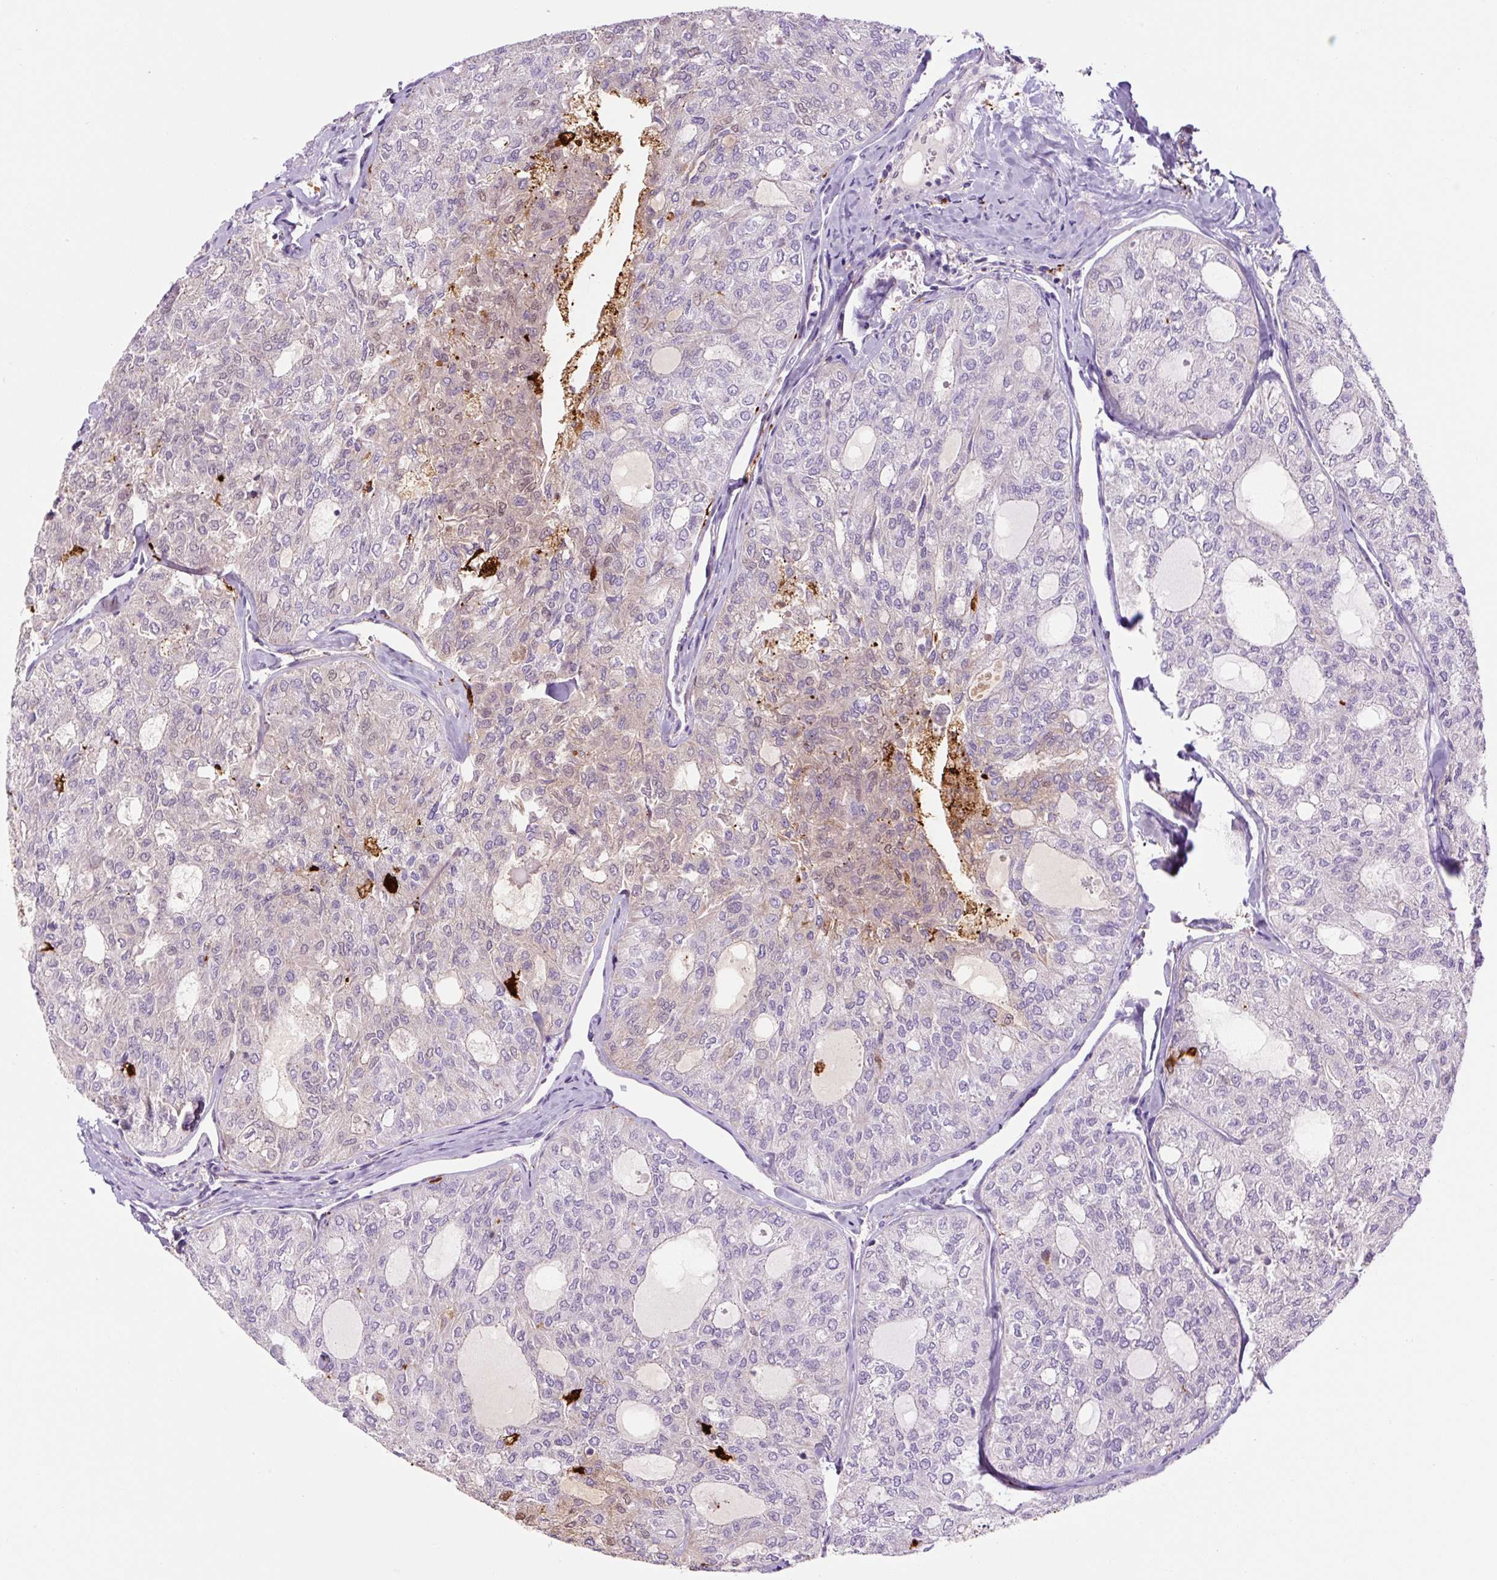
{"staining": {"intensity": "negative", "quantity": "none", "location": "none"}, "tissue": "thyroid cancer", "cell_type": "Tumor cells", "image_type": "cancer", "snomed": [{"axis": "morphology", "description": "Follicular adenoma carcinoma, NOS"}, {"axis": "topography", "description": "Thyroid gland"}], "caption": "A histopathology image of human follicular adenoma carcinoma (thyroid) is negative for staining in tumor cells. (DAB immunohistochemistry (IHC), high magnification).", "gene": "FUT10", "patient": {"sex": "male", "age": 75}}